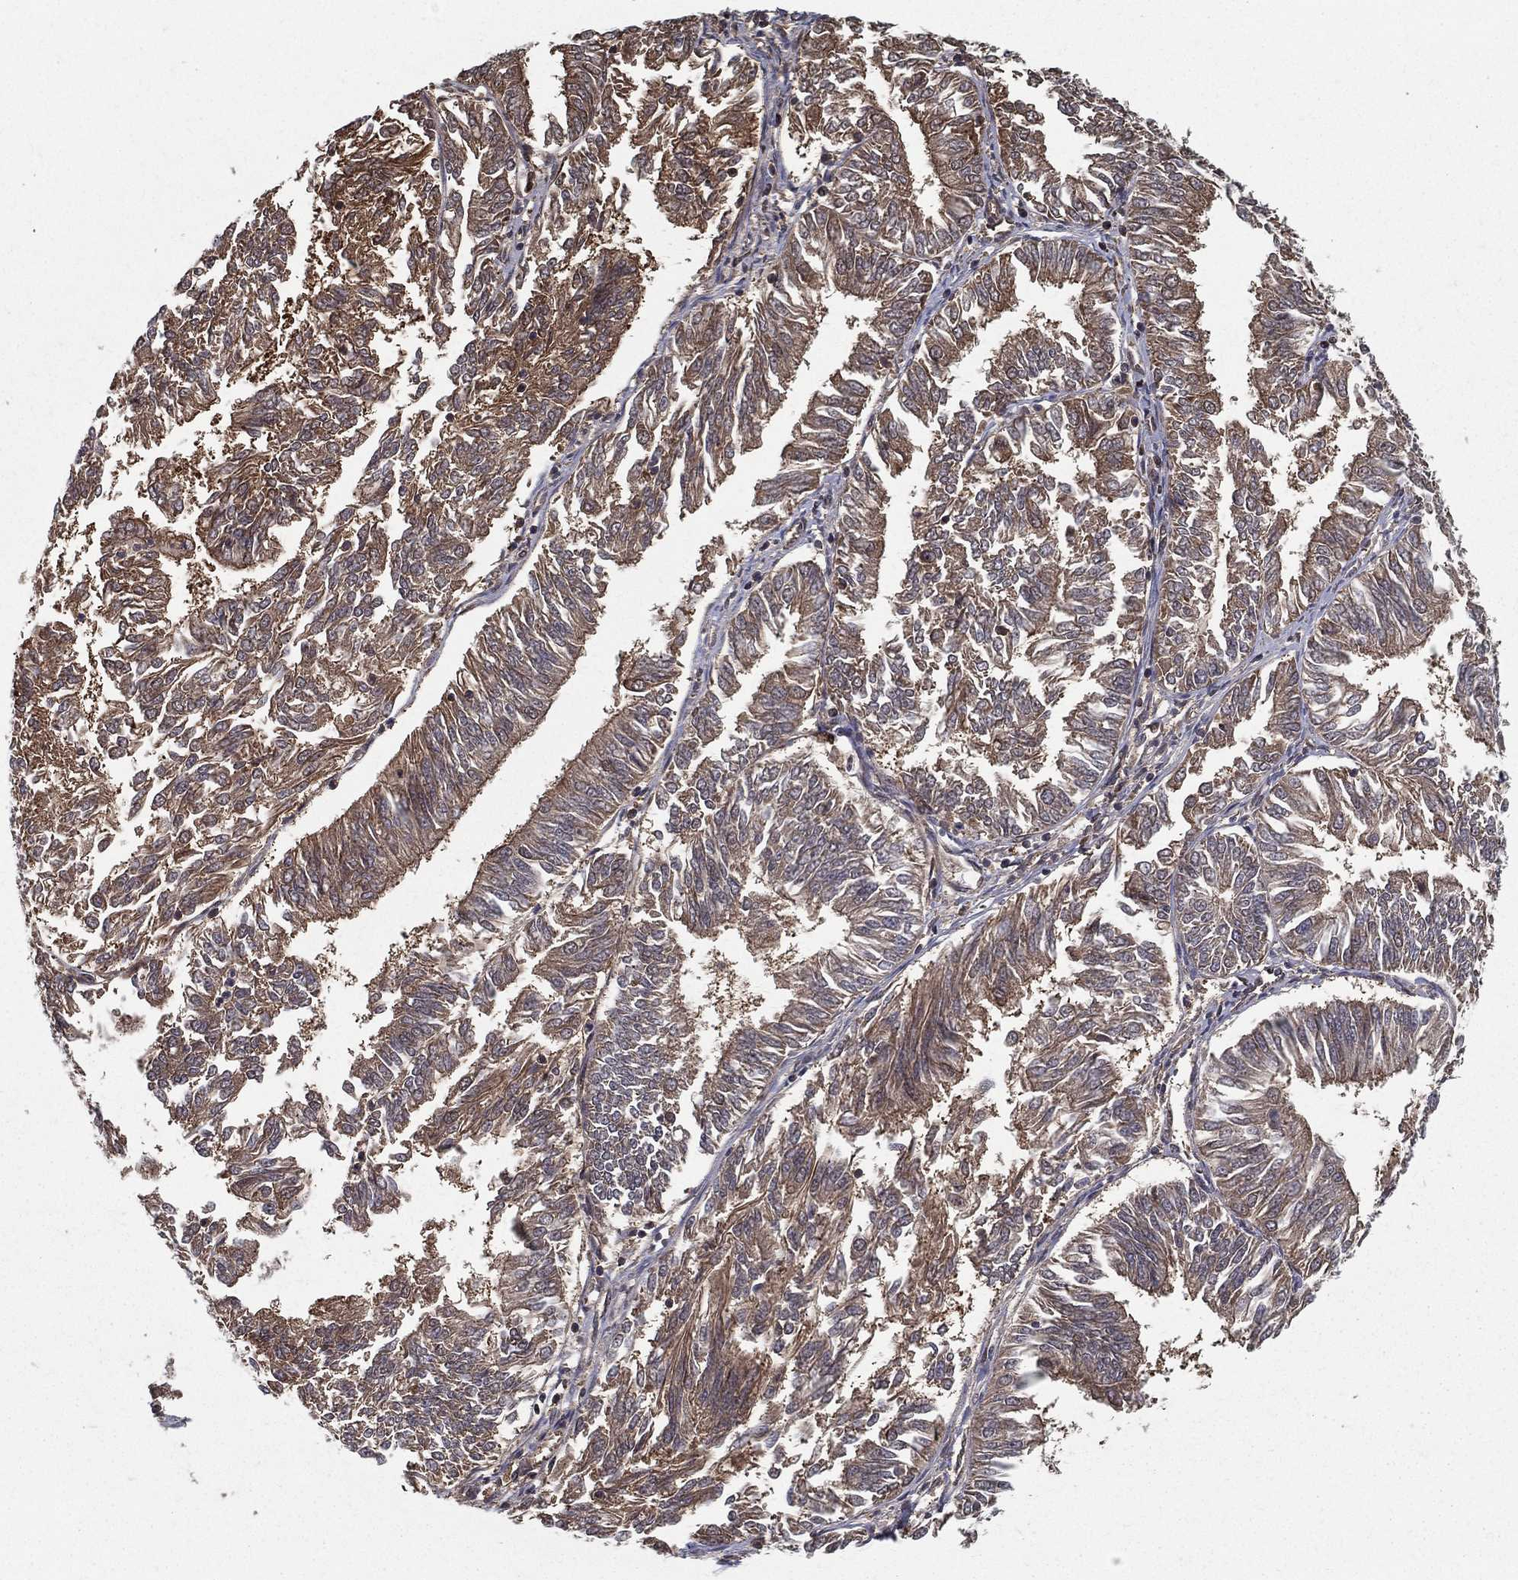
{"staining": {"intensity": "moderate", "quantity": "<25%", "location": "cytoplasmic/membranous"}, "tissue": "endometrial cancer", "cell_type": "Tumor cells", "image_type": "cancer", "snomed": [{"axis": "morphology", "description": "Adenocarcinoma, NOS"}, {"axis": "topography", "description": "Endometrium"}], "caption": "Adenocarcinoma (endometrial) stained for a protein displays moderate cytoplasmic/membranous positivity in tumor cells.", "gene": "SLC6A6", "patient": {"sex": "female", "age": 58}}